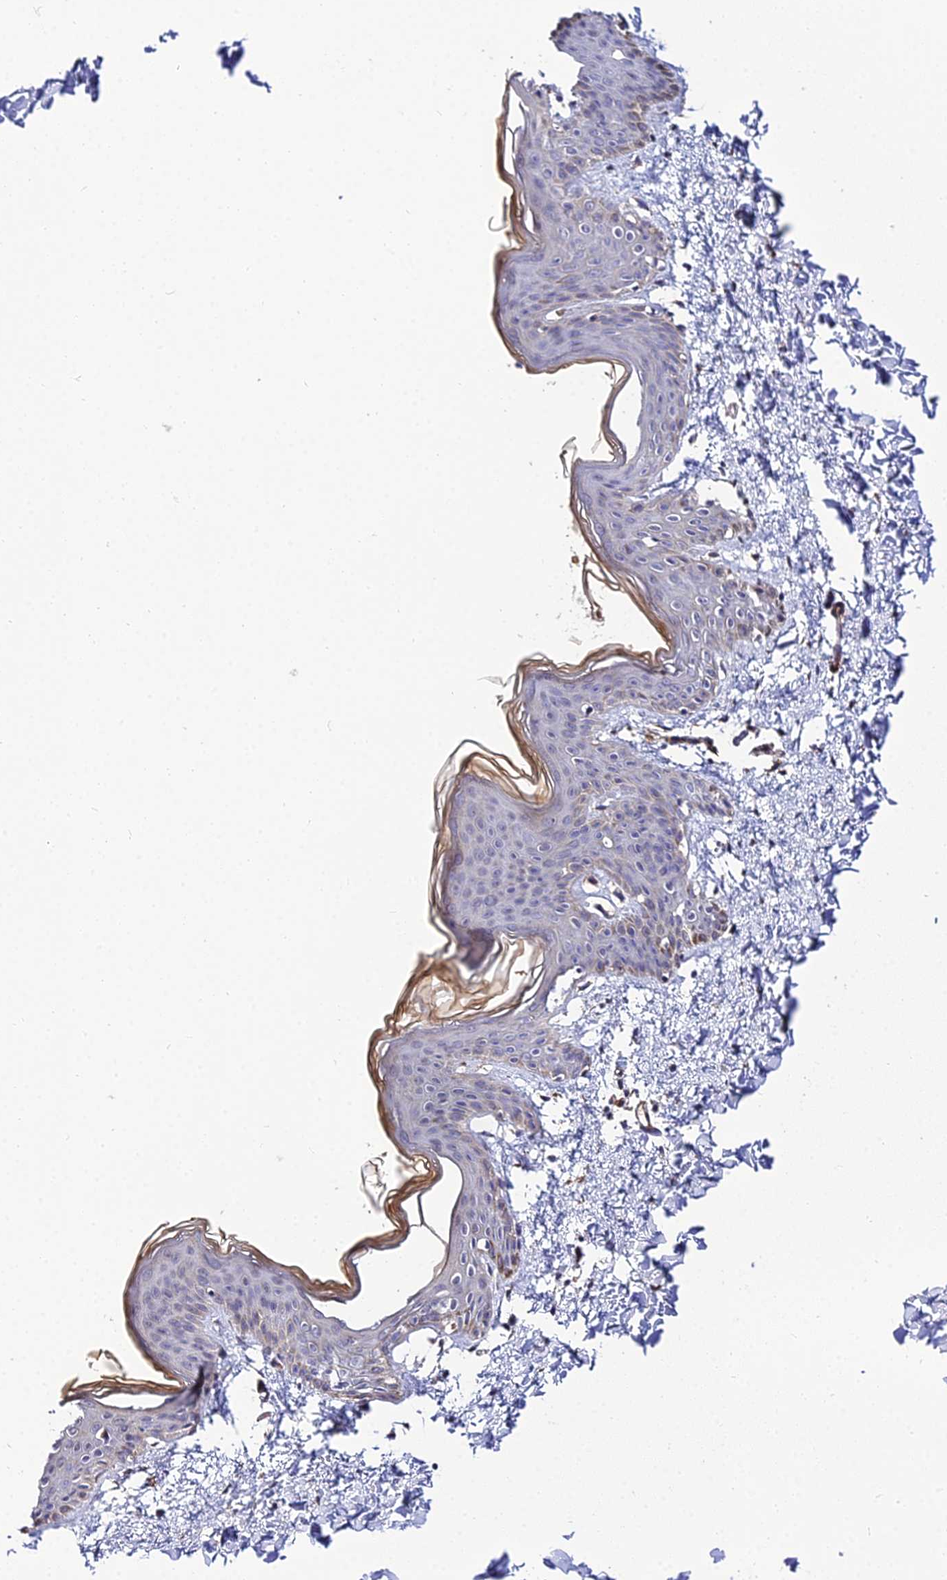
{"staining": {"intensity": "negative", "quantity": "none", "location": "none"}, "tissue": "skin", "cell_type": "Fibroblasts", "image_type": "normal", "snomed": [{"axis": "morphology", "description": "Normal tissue, NOS"}, {"axis": "topography", "description": "Skin"}], "caption": "Fibroblasts are negative for brown protein staining in unremarkable skin. (DAB (3,3'-diaminobenzidine) immunohistochemistry (IHC) with hematoxylin counter stain).", "gene": "BCL9", "patient": {"sex": "female", "age": 17}}